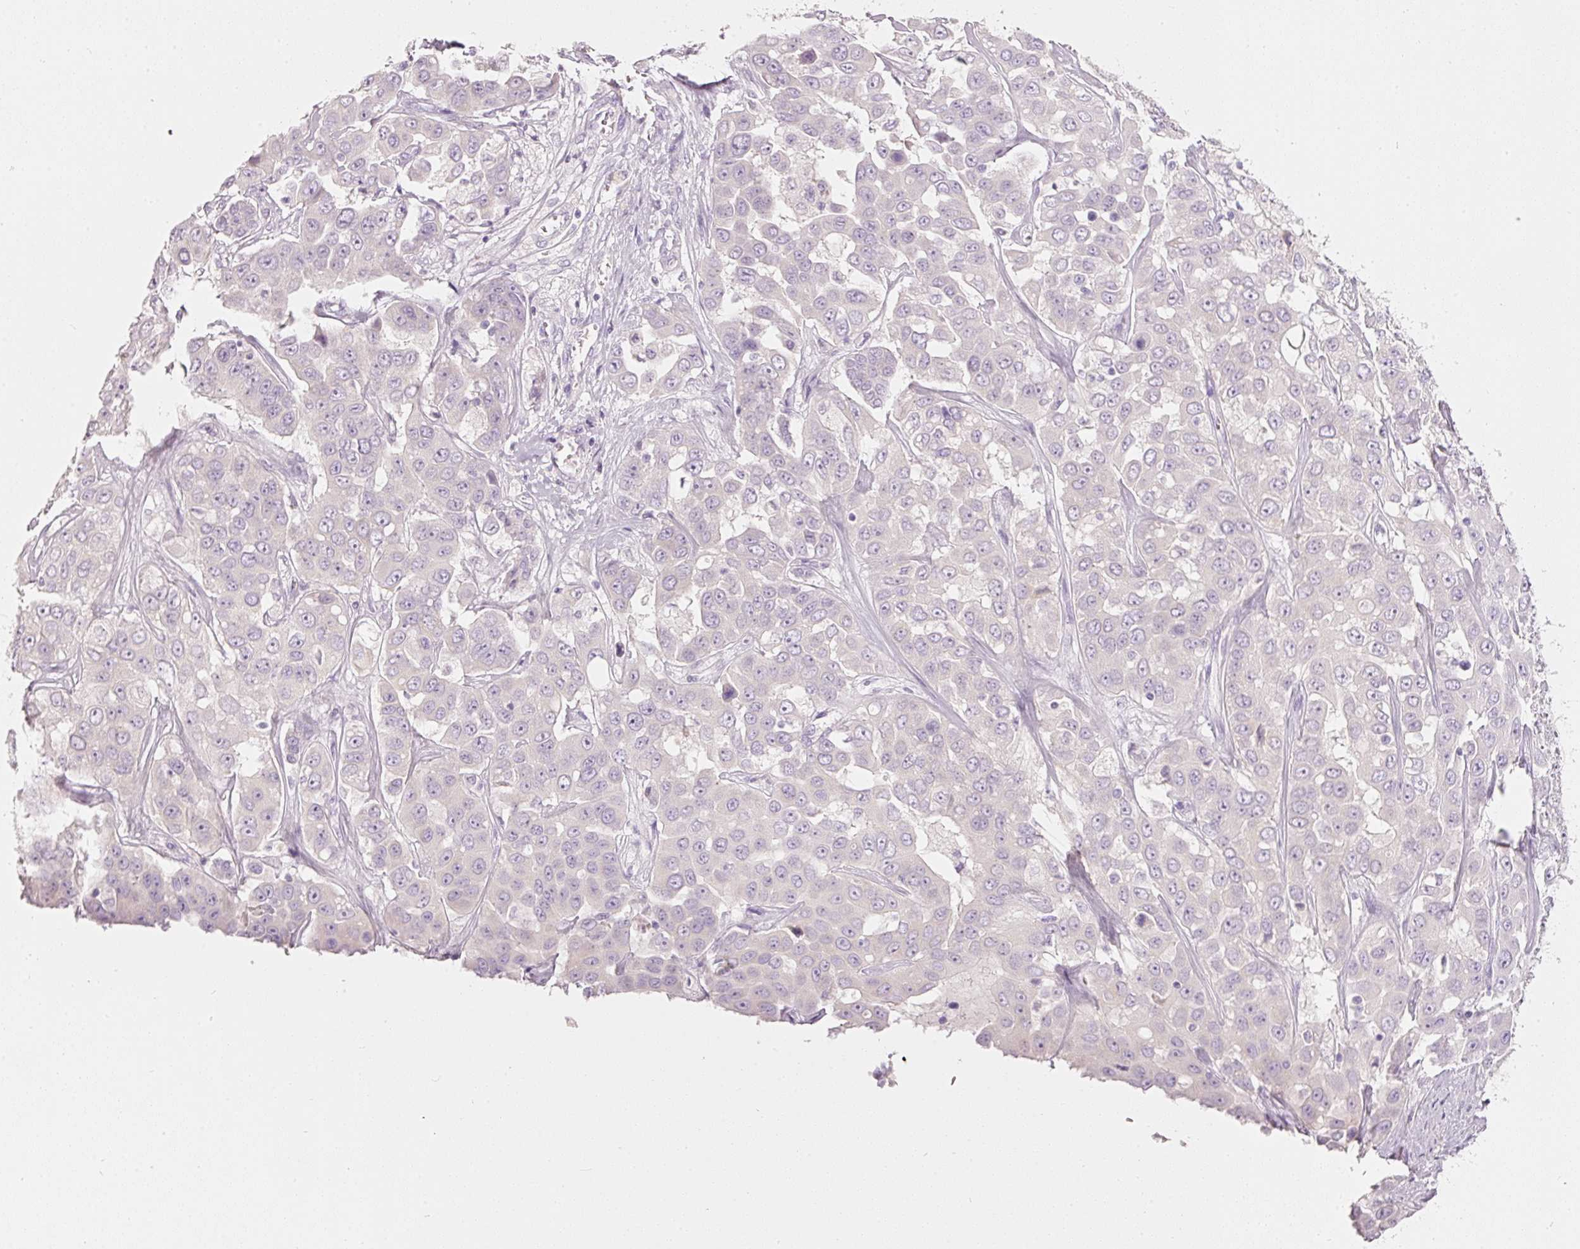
{"staining": {"intensity": "negative", "quantity": "none", "location": "none"}, "tissue": "liver cancer", "cell_type": "Tumor cells", "image_type": "cancer", "snomed": [{"axis": "morphology", "description": "Cholangiocarcinoma"}, {"axis": "topography", "description": "Liver"}], "caption": "The micrograph shows no significant expression in tumor cells of liver cholangiocarcinoma. (DAB (3,3'-diaminobenzidine) immunohistochemistry visualized using brightfield microscopy, high magnification).", "gene": "PDXDC1", "patient": {"sex": "female", "age": 52}}